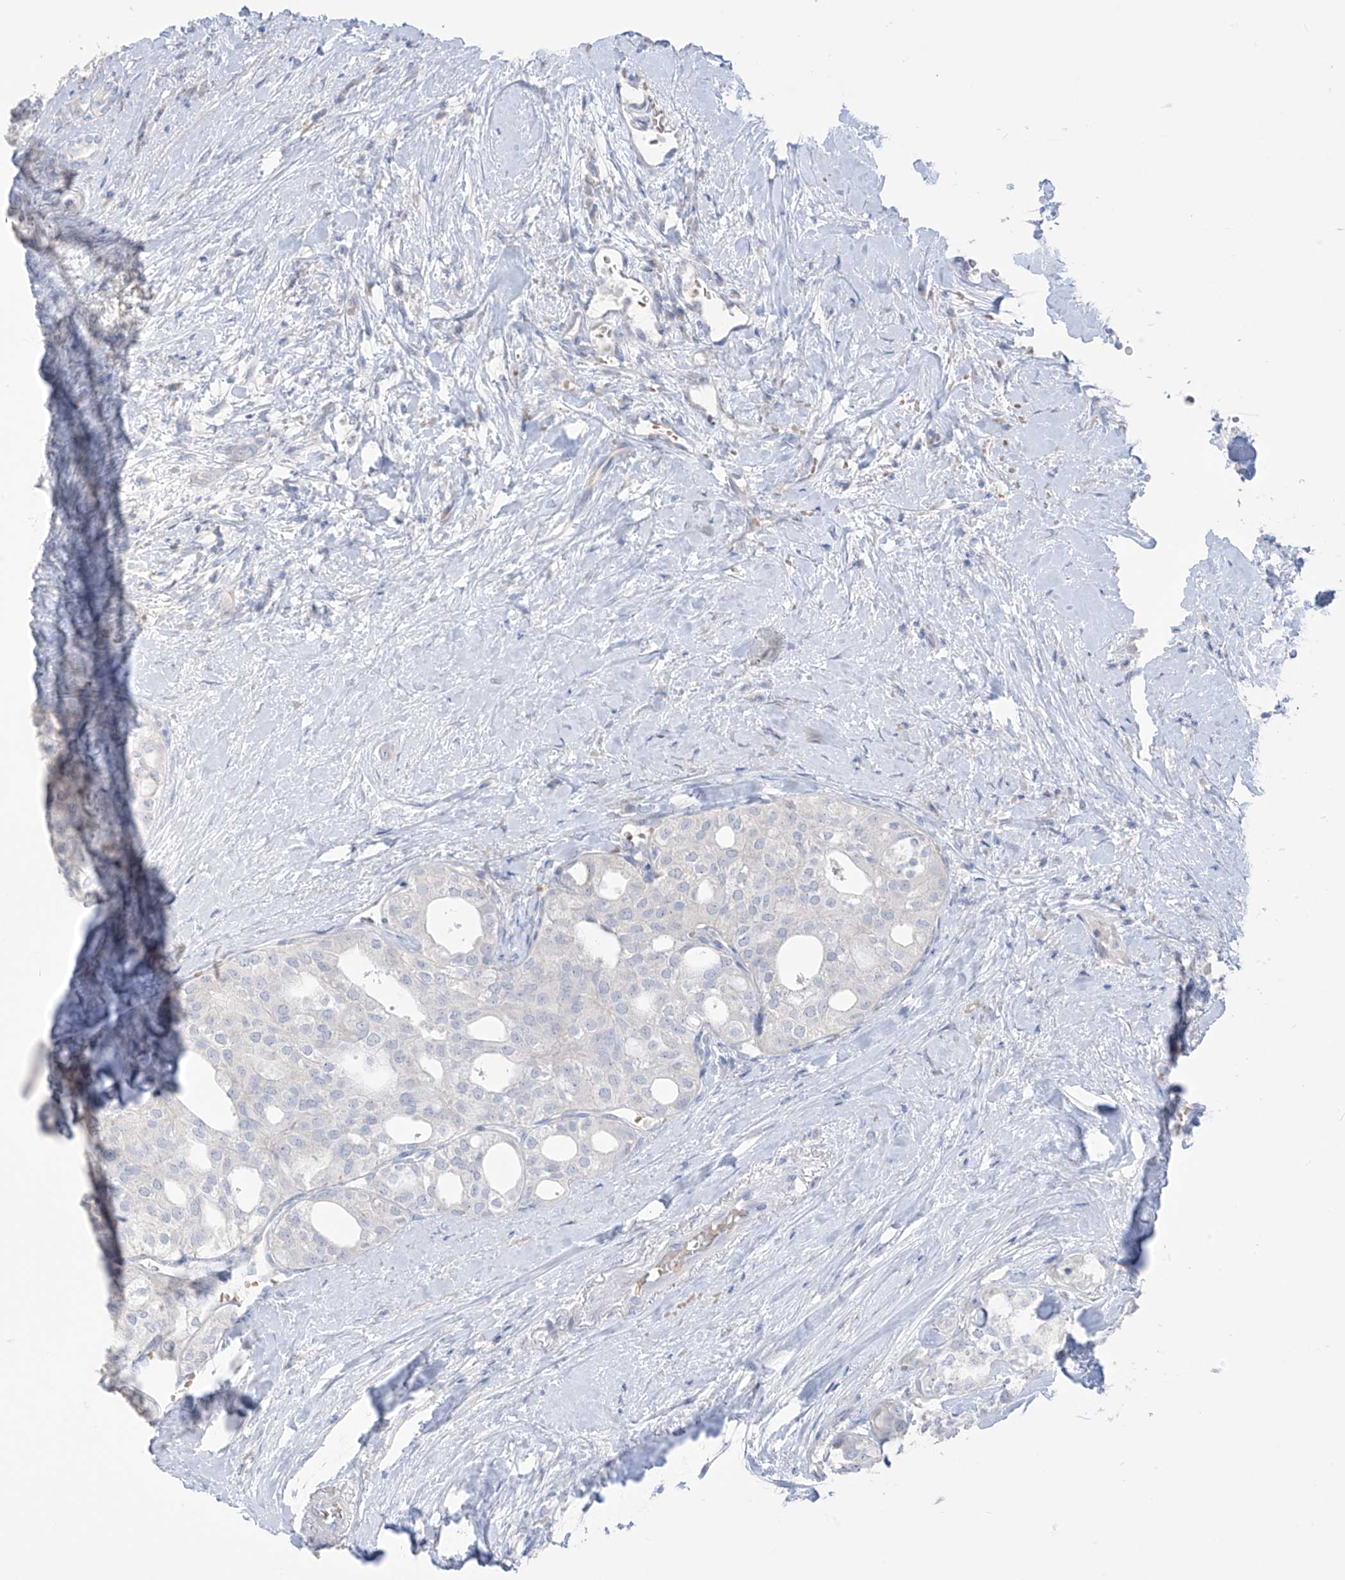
{"staining": {"intensity": "negative", "quantity": "none", "location": "none"}, "tissue": "thyroid cancer", "cell_type": "Tumor cells", "image_type": "cancer", "snomed": [{"axis": "morphology", "description": "Follicular adenoma carcinoma, NOS"}, {"axis": "topography", "description": "Thyroid gland"}], "caption": "Thyroid follicular adenoma carcinoma was stained to show a protein in brown. There is no significant staining in tumor cells.", "gene": "ASPRV1", "patient": {"sex": "male", "age": 75}}